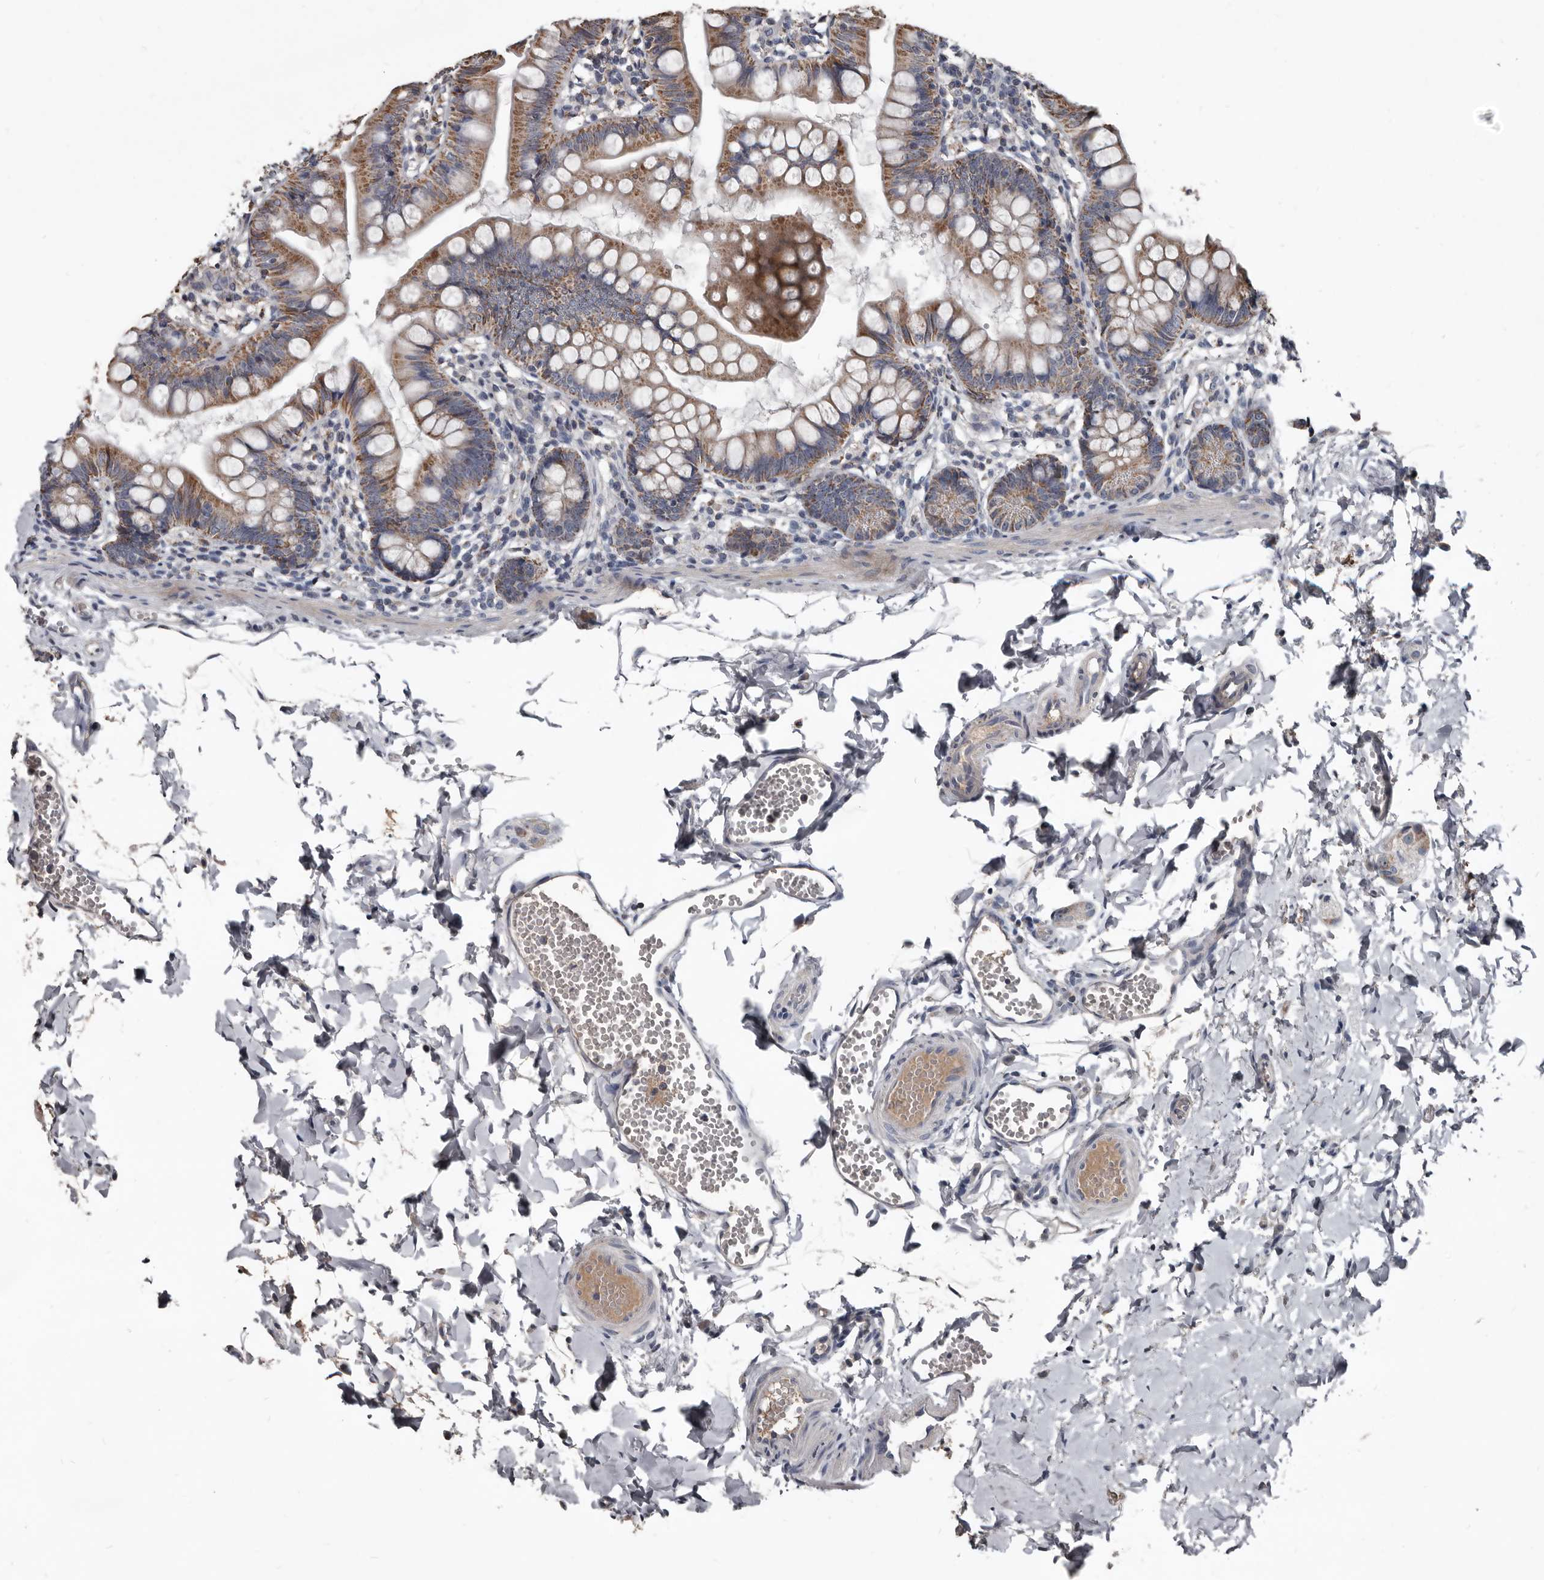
{"staining": {"intensity": "moderate", "quantity": ">75%", "location": "cytoplasmic/membranous"}, "tissue": "small intestine", "cell_type": "Glandular cells", "image_type": "normal", "snomed": [{"axis": "morphology", "description": "Normal tissue, NOS"}, {"axis": "topography", "description": "Small intestine"}], "caption": "Moderate cytoplasmic/membranous staining is present in about >75% of glandular cells in benign small intestine.", "gene": "GREB1", "patient": {"sex": "male", "age": 7}}